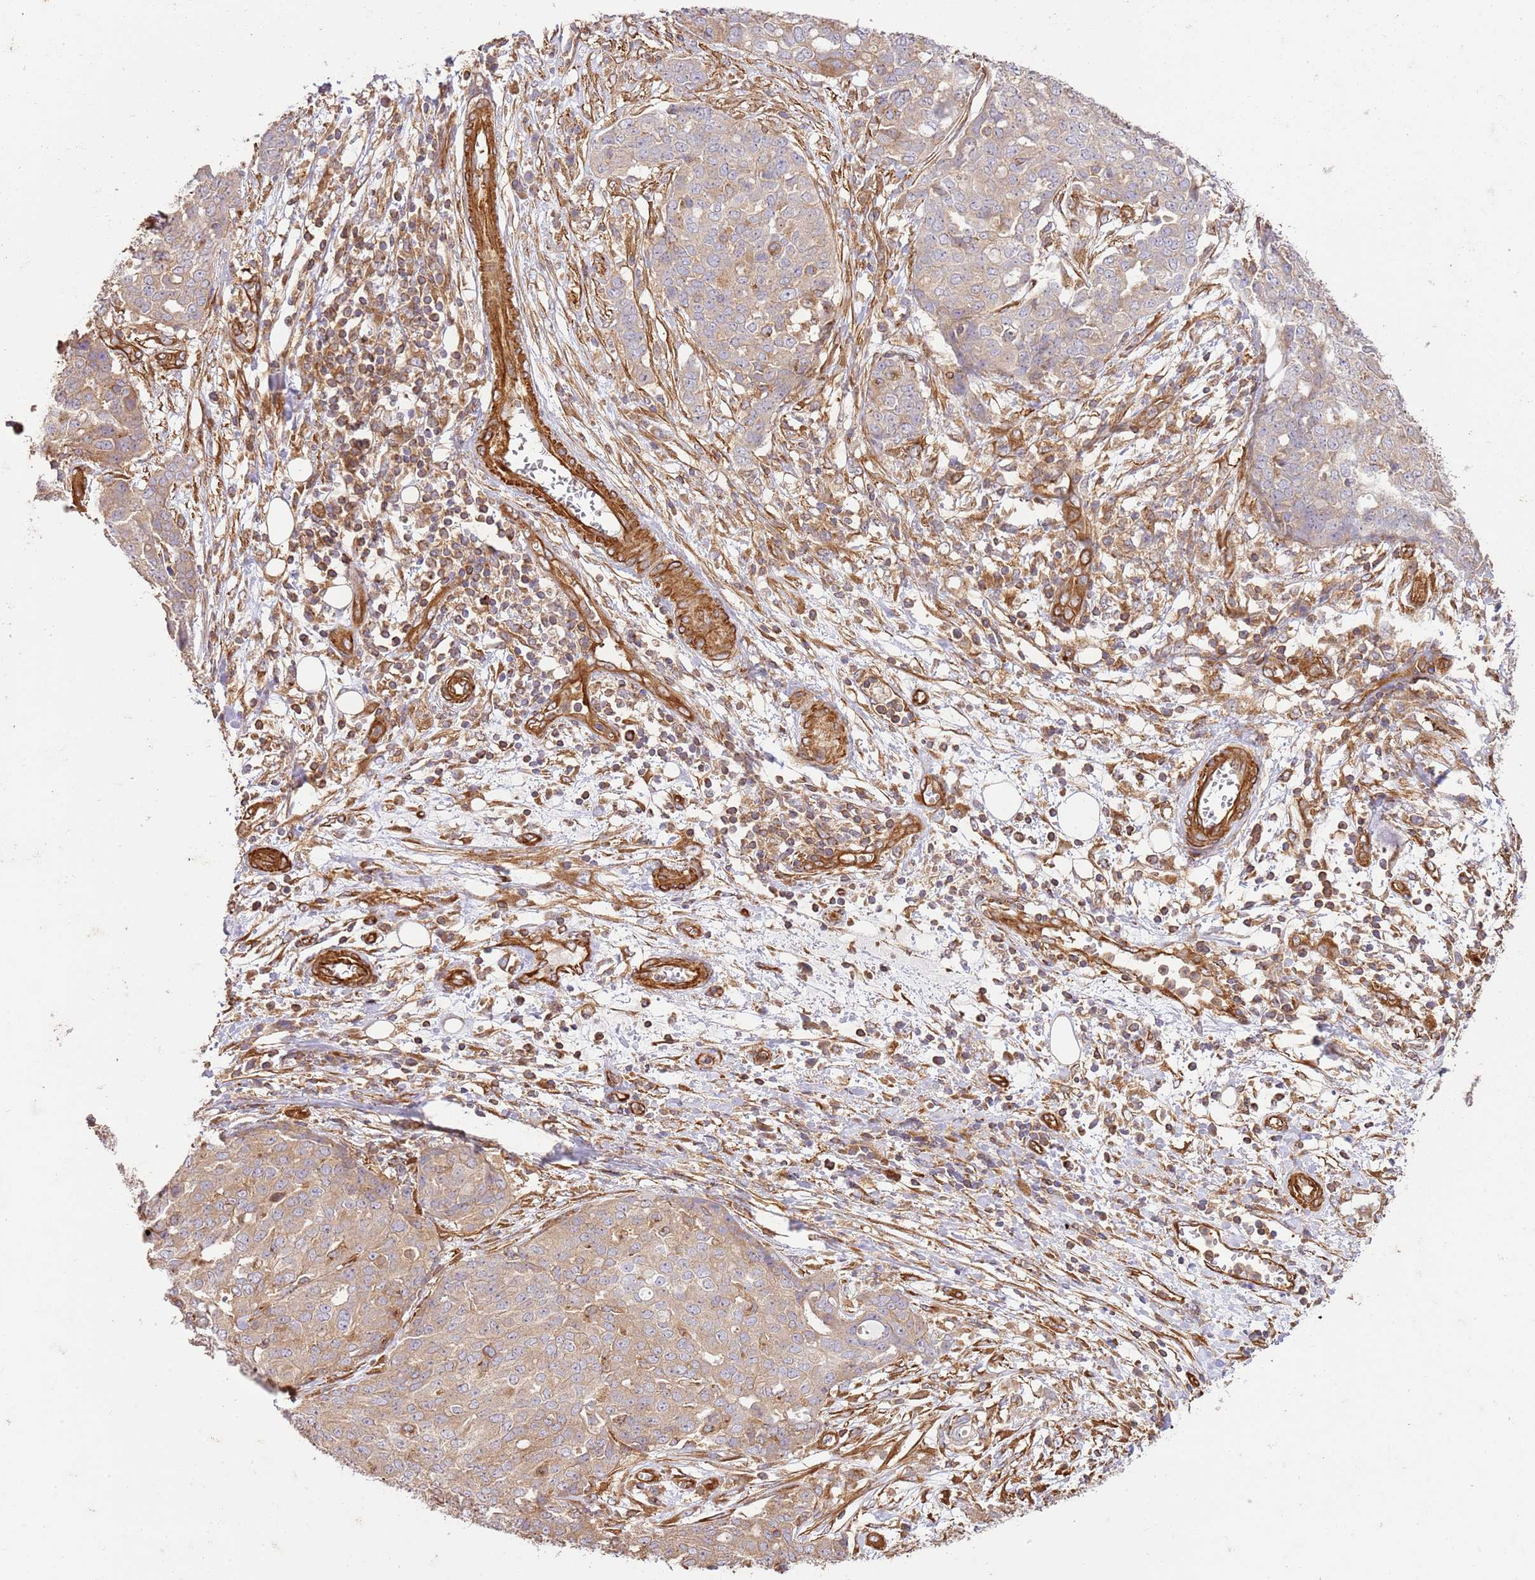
{"staining": {"intensity": "moderate", "quantity": "25%-75%", "location": "cytoplasmic/membranous"}, "tissue": "ovarian cancer", "cell_type": "Tumor cells", "image_type": "cancer", "snomed": [{"axis": "morphology", "description": "Cystadenocarcinoma, serous, NOS"}, {"axis": "topography", "description": "Soft tissue"}, {"axis": "topography", "description": "Ovary"}], "caption": "Tumor cells demonstrate moderate cytoplasmic/membranous staining in about 25%-75% of cells in ovarian serous cystadenocarcinoma.", "gene": "ZBTB39", "patient": {"sex": "female", "age": 57}}